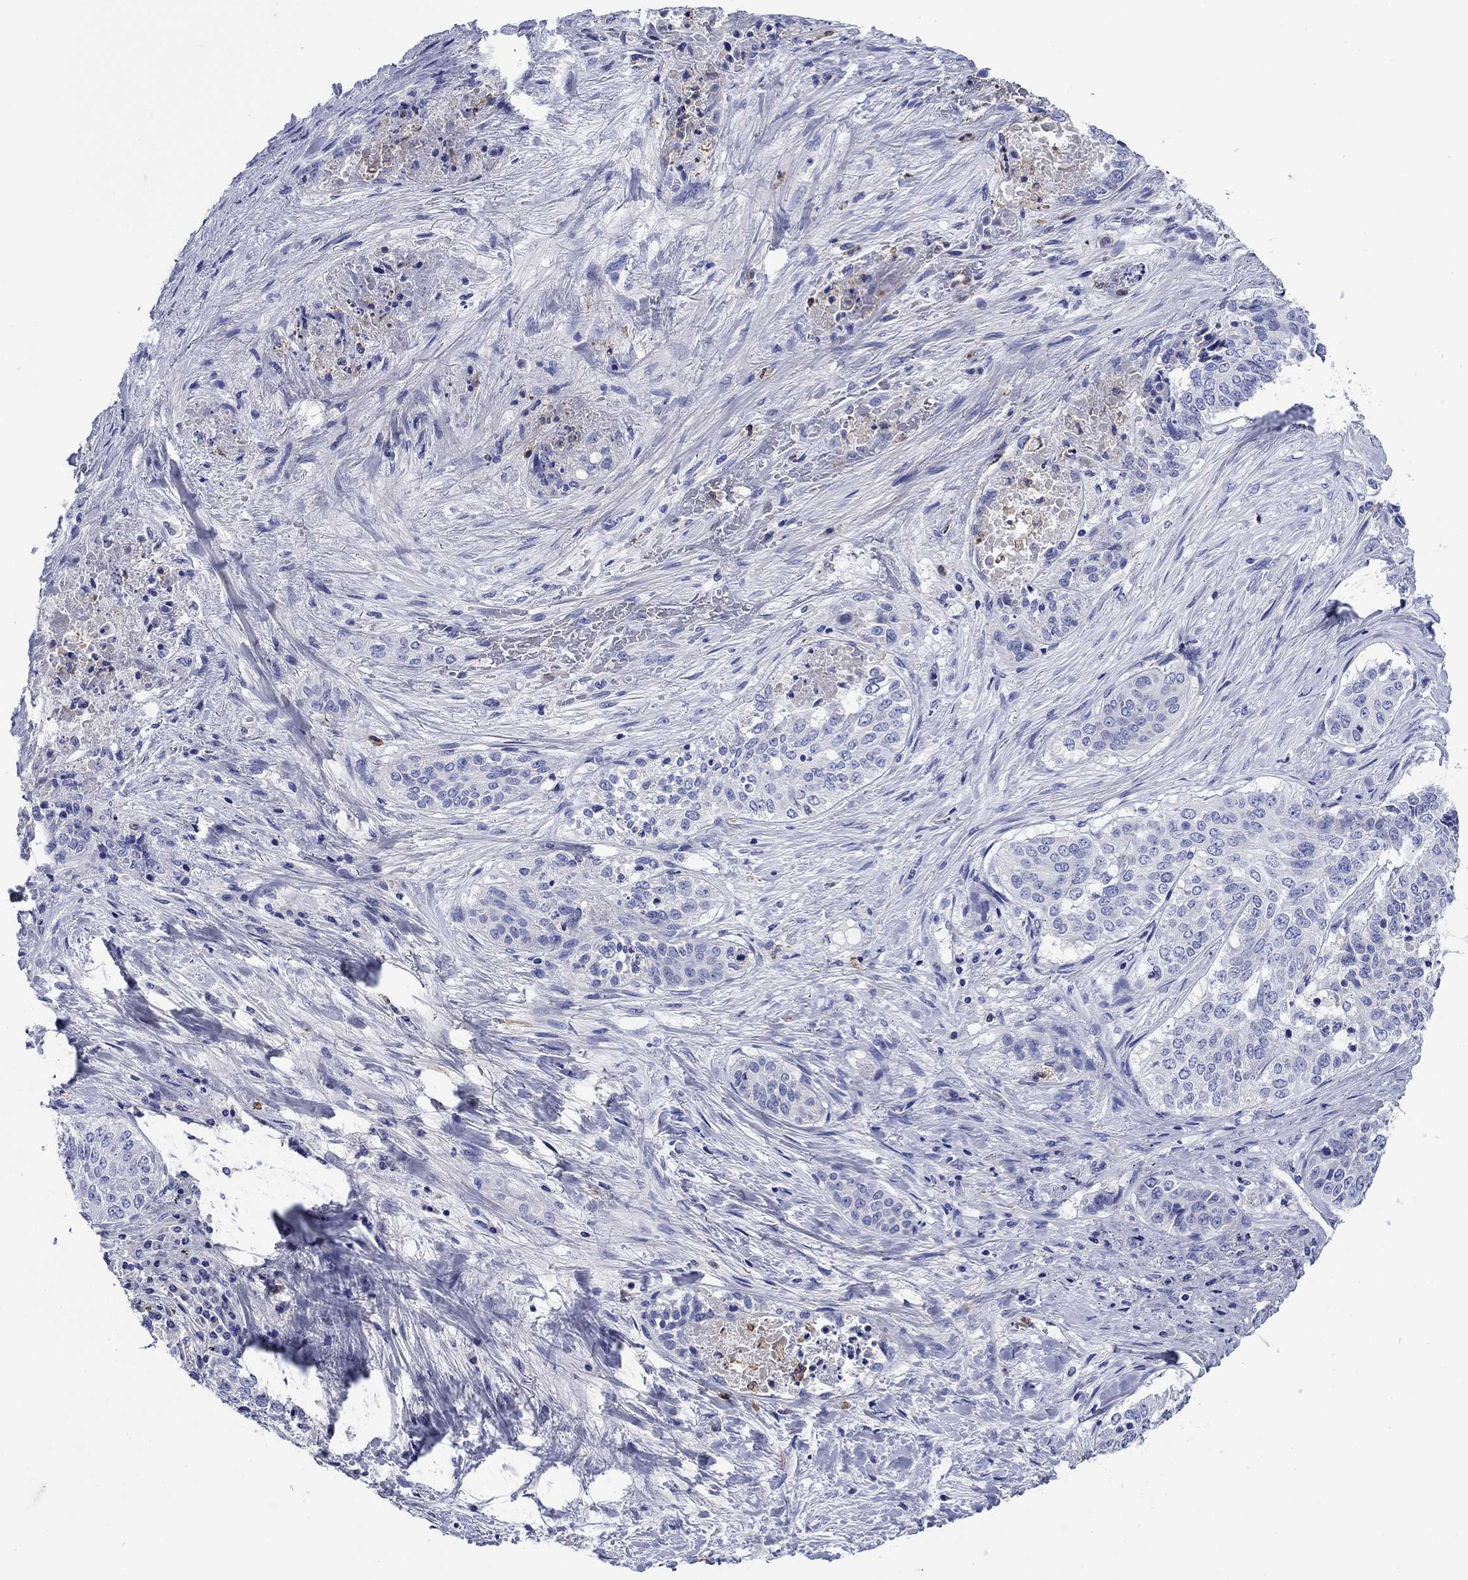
{"staining": {"intensity": "negative", "quantity": "none", "location": "none"}, "tissue": "lung cancer", "cell_type": "Tumor cells", "image_type": "cancer", "snomed": [{"axis": "morphology", "description": "Squamous cell carcinoma, NOS"}, {"axis": "topography", "description": "Lung"}], "caption": "Immunohistochemistry (IHC) micrograph of lung cancer stained for a protein (brown), which shows no staining in tumor cells. (Brightfield microscopy of DAB (3,3'-diaminobenzidine) immunohistochemistry at high magnification).", "gene": "TFR2", "patient": {"sex": "male", "age": 64}}